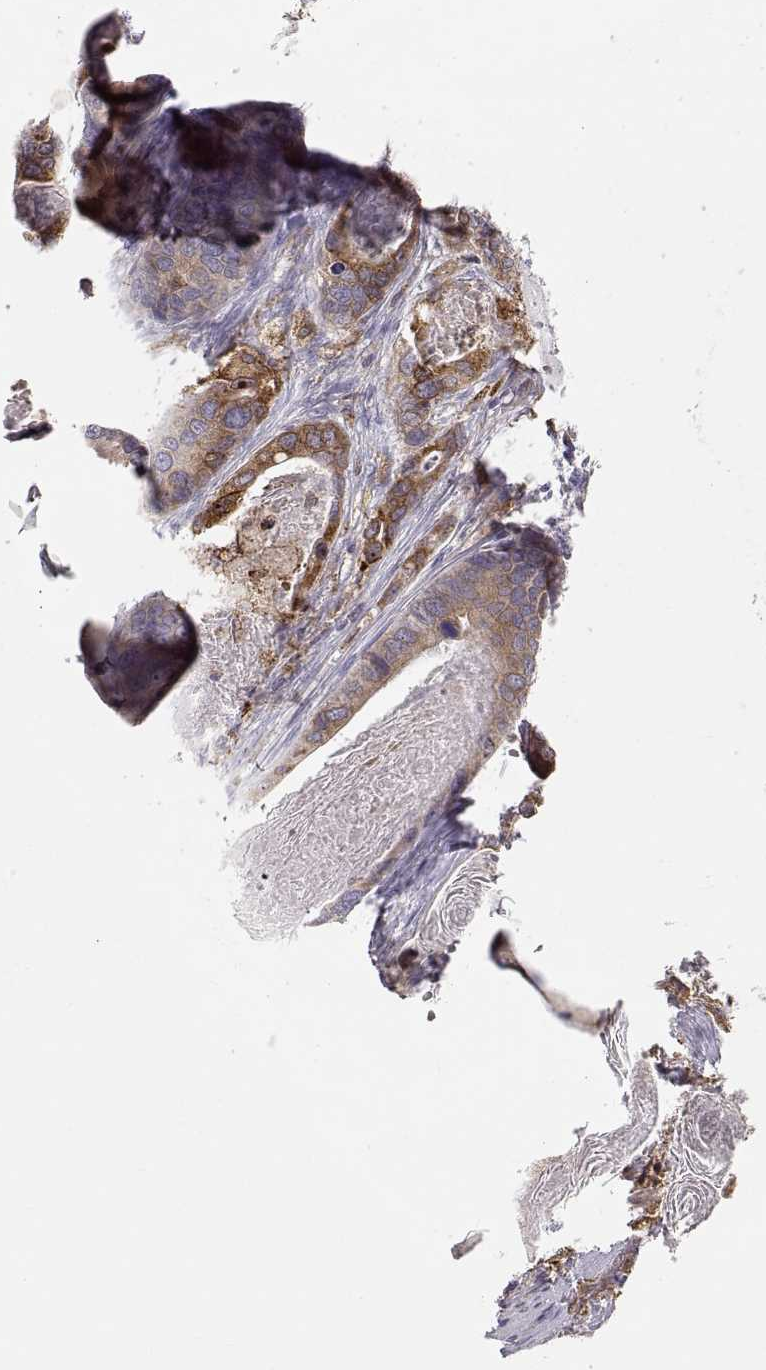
{"staining": {"intensity": "moderate", "quantity": "<25%", "location": "cytoplasmic/membranous"}, "tissue": "stomach cancer", "cell_type": "Tumor cells", "image_type": "cancer", "snomed": [{"axis": "morphology", "description": "Adenocarcinoma, NOS"}, {"axis": "topography", "description": "Stomach"}], "caption": "Stomach adenocarcinoma stained for a protein (brown) reveals moderate cytoplasmic/membranous positive expression in approximately <25% of tumor cells.", "gene": "ERO1A", "patient": {"sex": "male", "age": 84}}